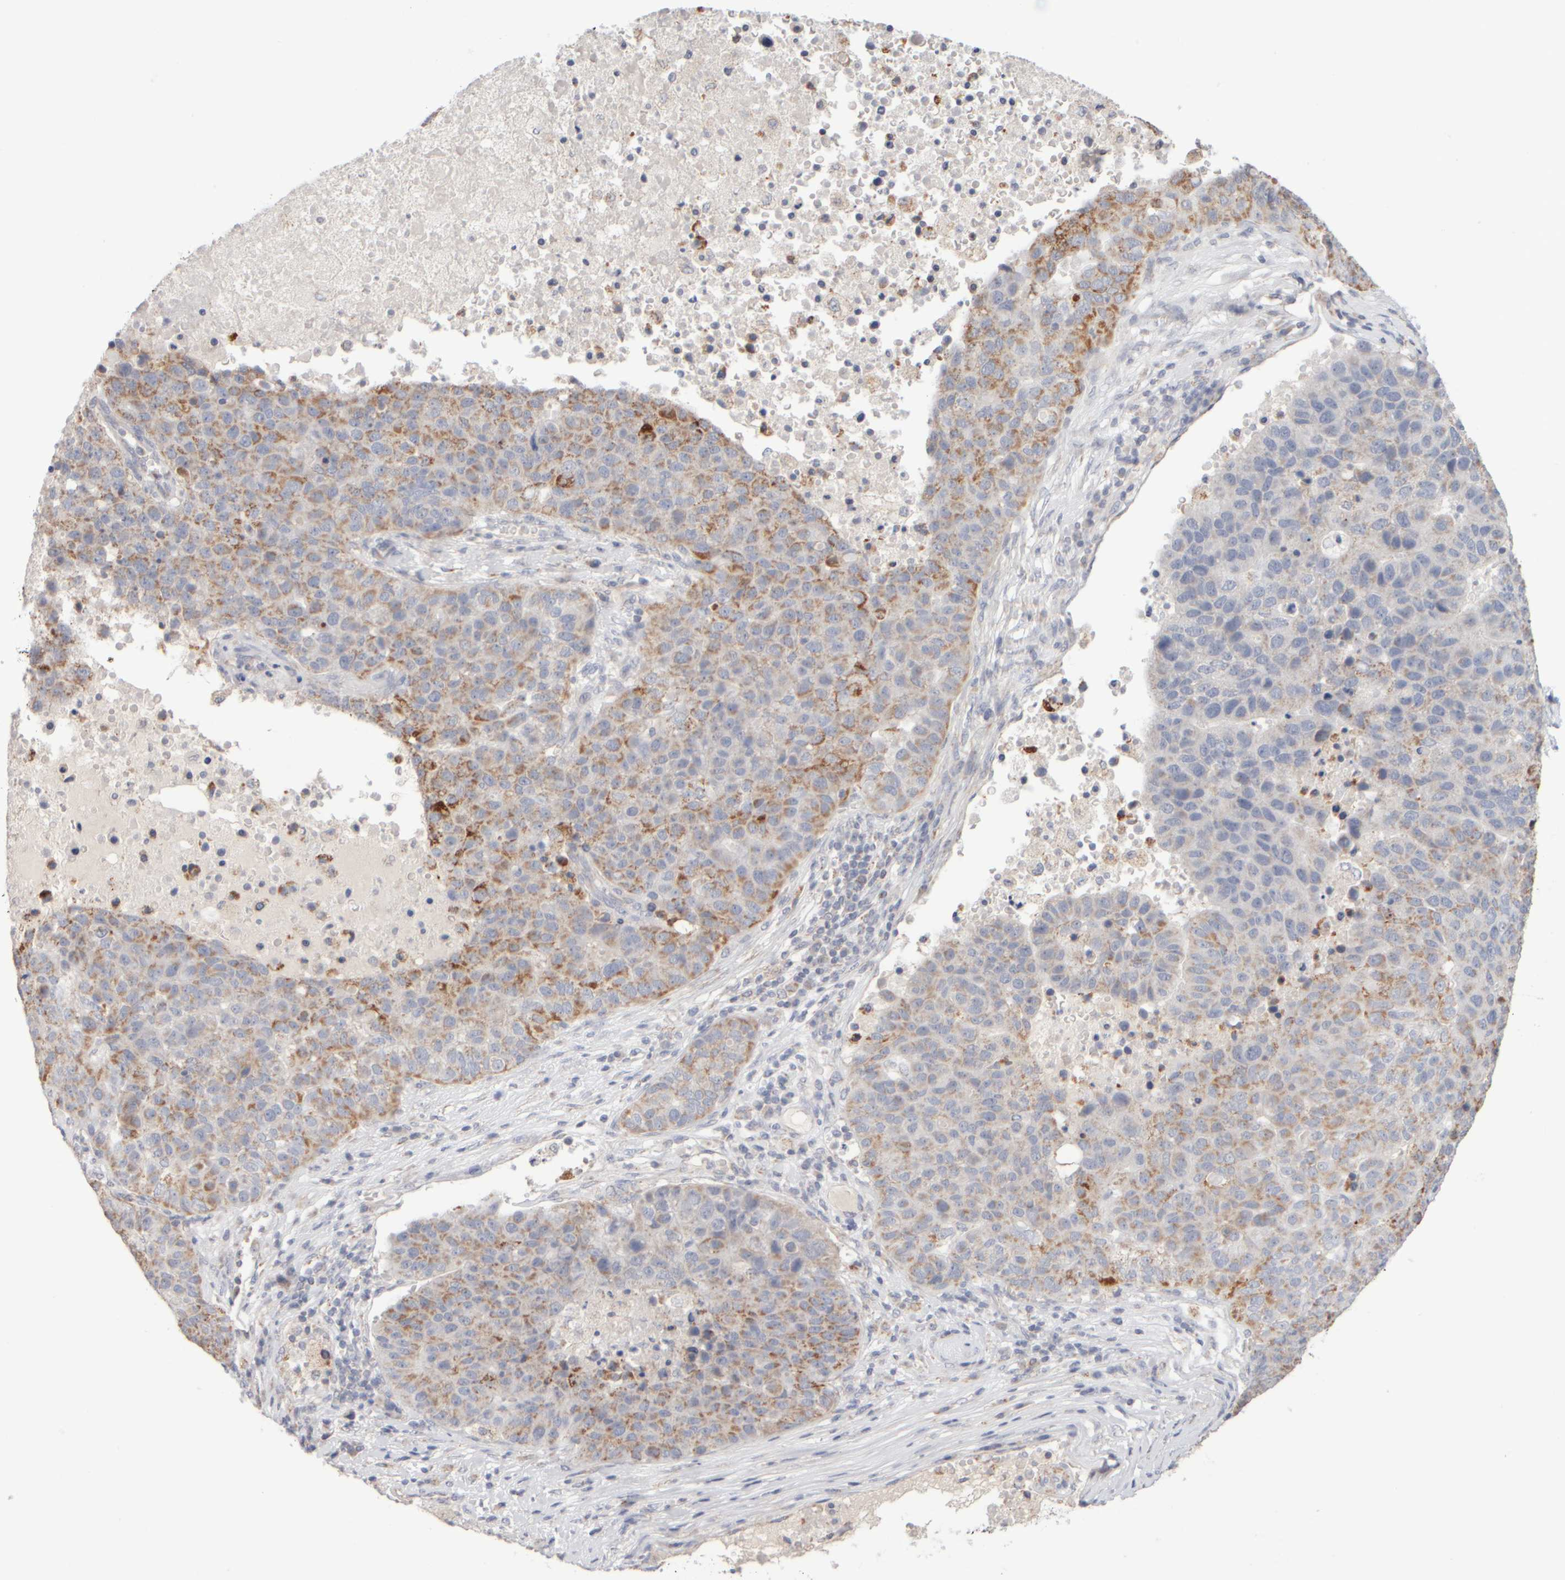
{"staining": {"intensity": "moderate", "quantity": "25%-75%", "location": "cytoplasmic/membranous"}, "tissue": "pancreatic cancer", "cell_type": "Tumor cells", "image_type": "cancer", "snomed": [{"axis": "morphology", "description": "Adenocarcinoma, NOS"}, {"axis": "topography", "description": "Pancreas"}], "caption": "Tumor cells exhibit medium levels of moderate cytoplasmic/membranous expression in about 25%-75% of cells in pancreatic adenocarcinoma. (brown staining indicates protein expression, while blue staining denotes nuclei).", "gene": "ZNF112", "patient": {"sex": "female", "age": 61}}